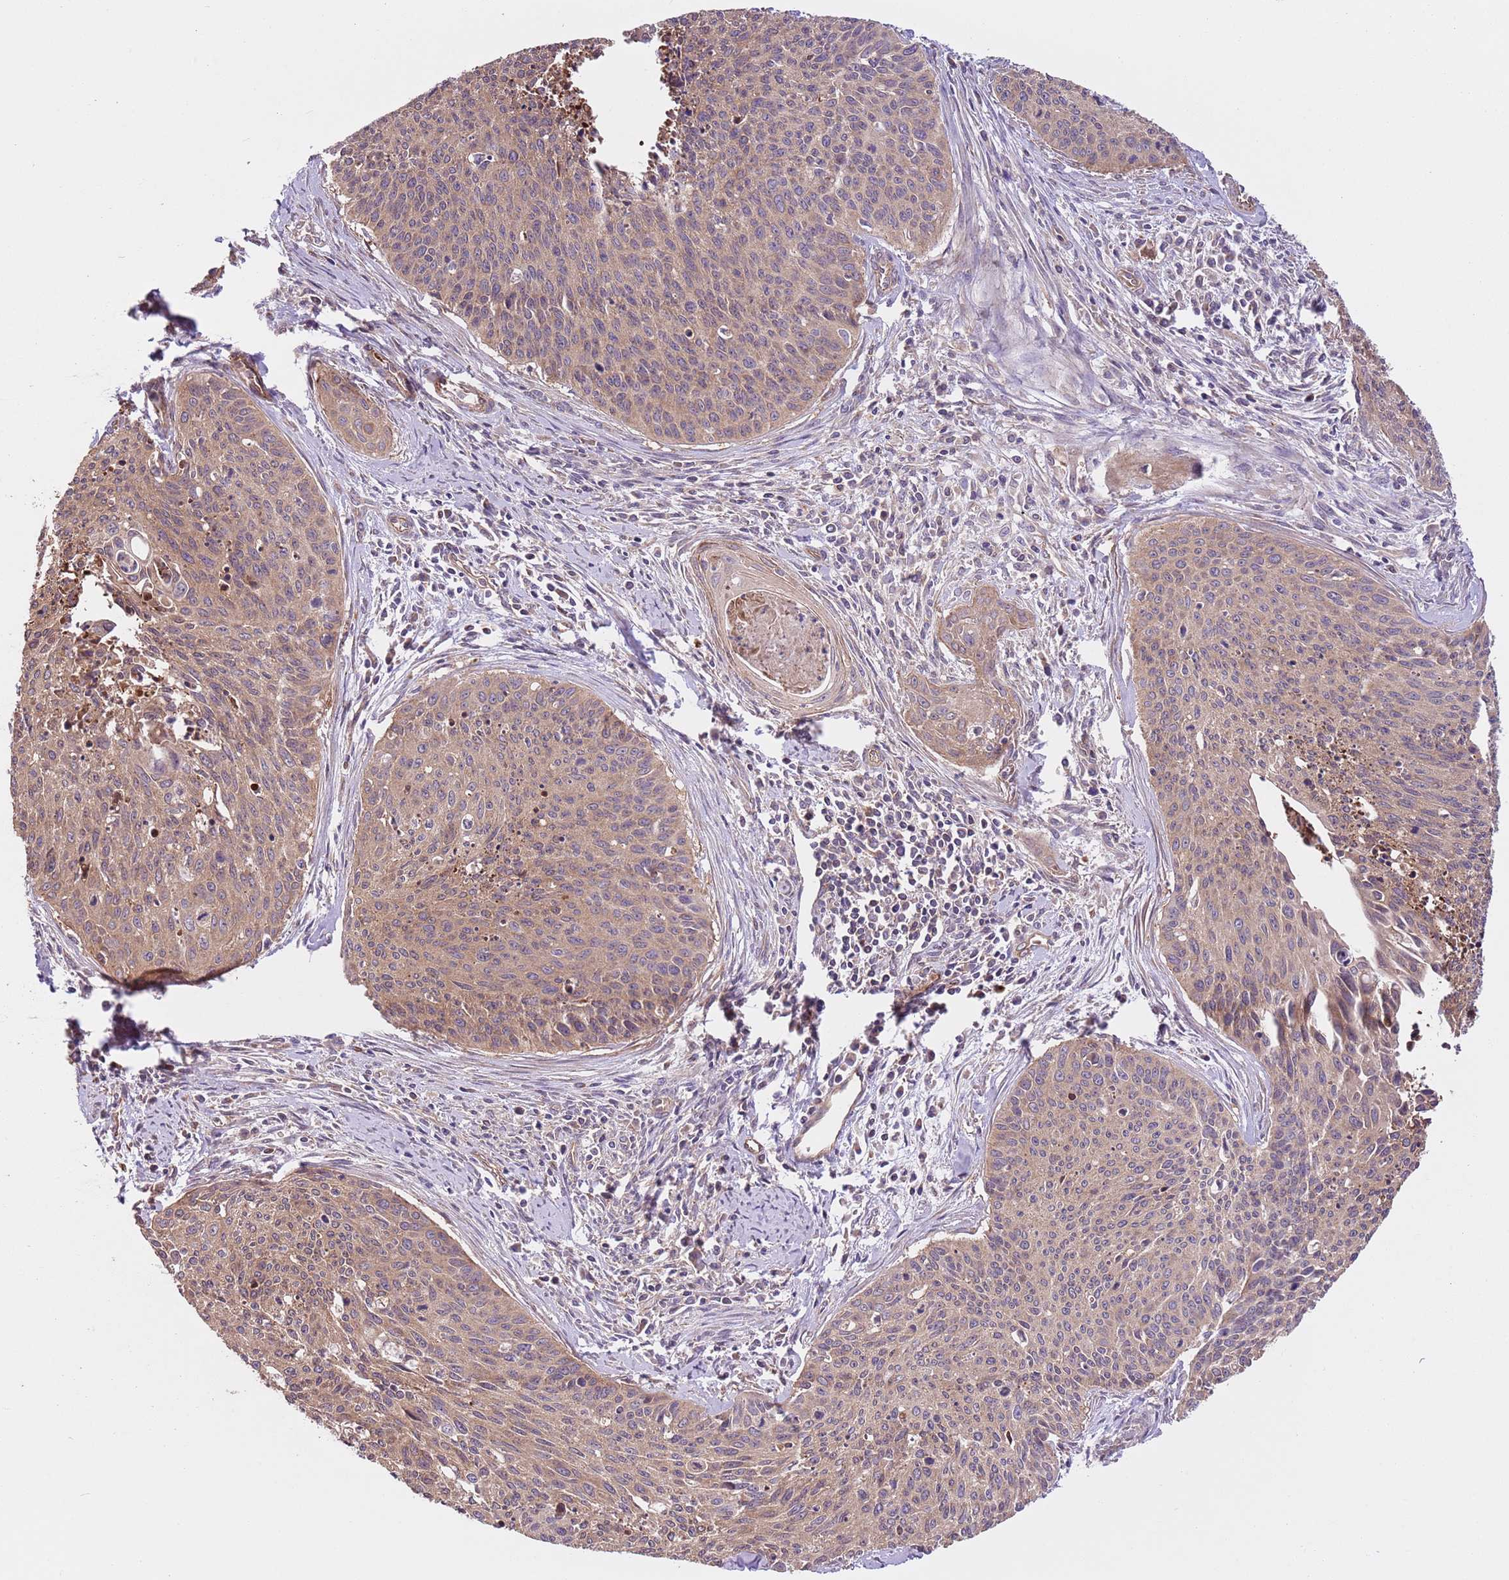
{"staining": {"intensity": "weak", "quantity": ">75%", "location": "cytoplasmic/membranous"}, "tissue": "cervical cancer", "cell_type": "Tumor cells", "image_type": "cancer", "snomed": [{"axis": "morphology", "description": "Squamous cell carcinoma, NOS"}, {"axis": "topography", "description": "Cervix"}], "caption": "Weak cytoplasmic/membranous protein positivity is identified in approximately >75% of tumor cells in cervical squamous cell carcinoma.", "gene": "FAM89B", "patient": {"sex": "female", "age": 55}}